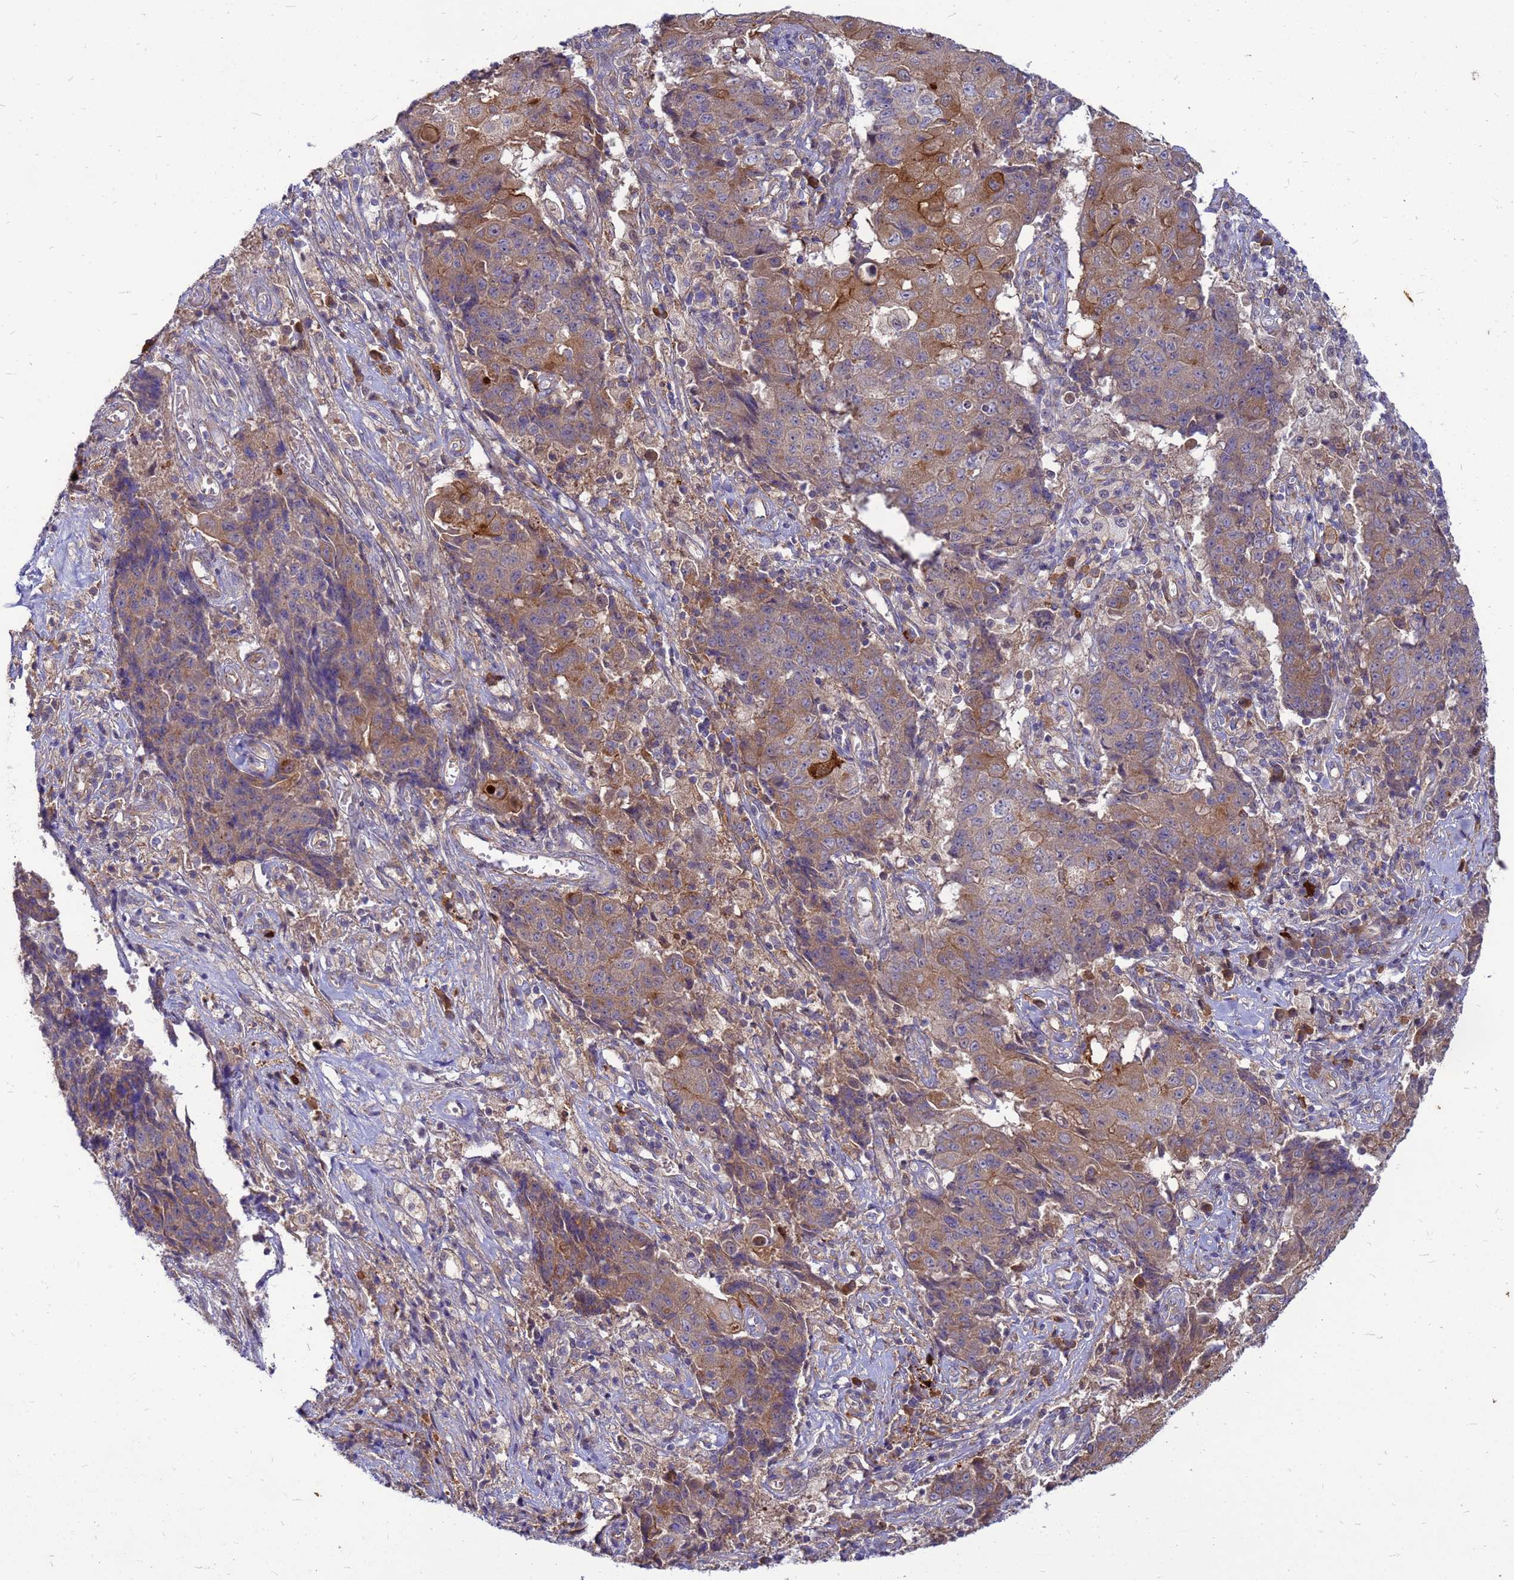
{"staining": {"intensity": "moderate", "quantity": "<25%", "location": "cytoplasmic/membranous"}, "tissue": "ovarian cancer", "cell_type": "Tumor cells", "image_type": "cancer", "snomed": [{"axis": "morphology", "description": "Carcinoma, endometroid"}, {"axis": "topography", "description": "Ovary"}], "caption": "This histopathology image shows endometroid carcinoma (ovarian) stained with immunohistochemistry to label a protein in brown. The cytoplasmic/membranous of tumor cells show moderate positivity for the protein. Nuclei are counter-stained blue.", "gene": "RNF215", "patient": {"sex": "female", "age": 42}}